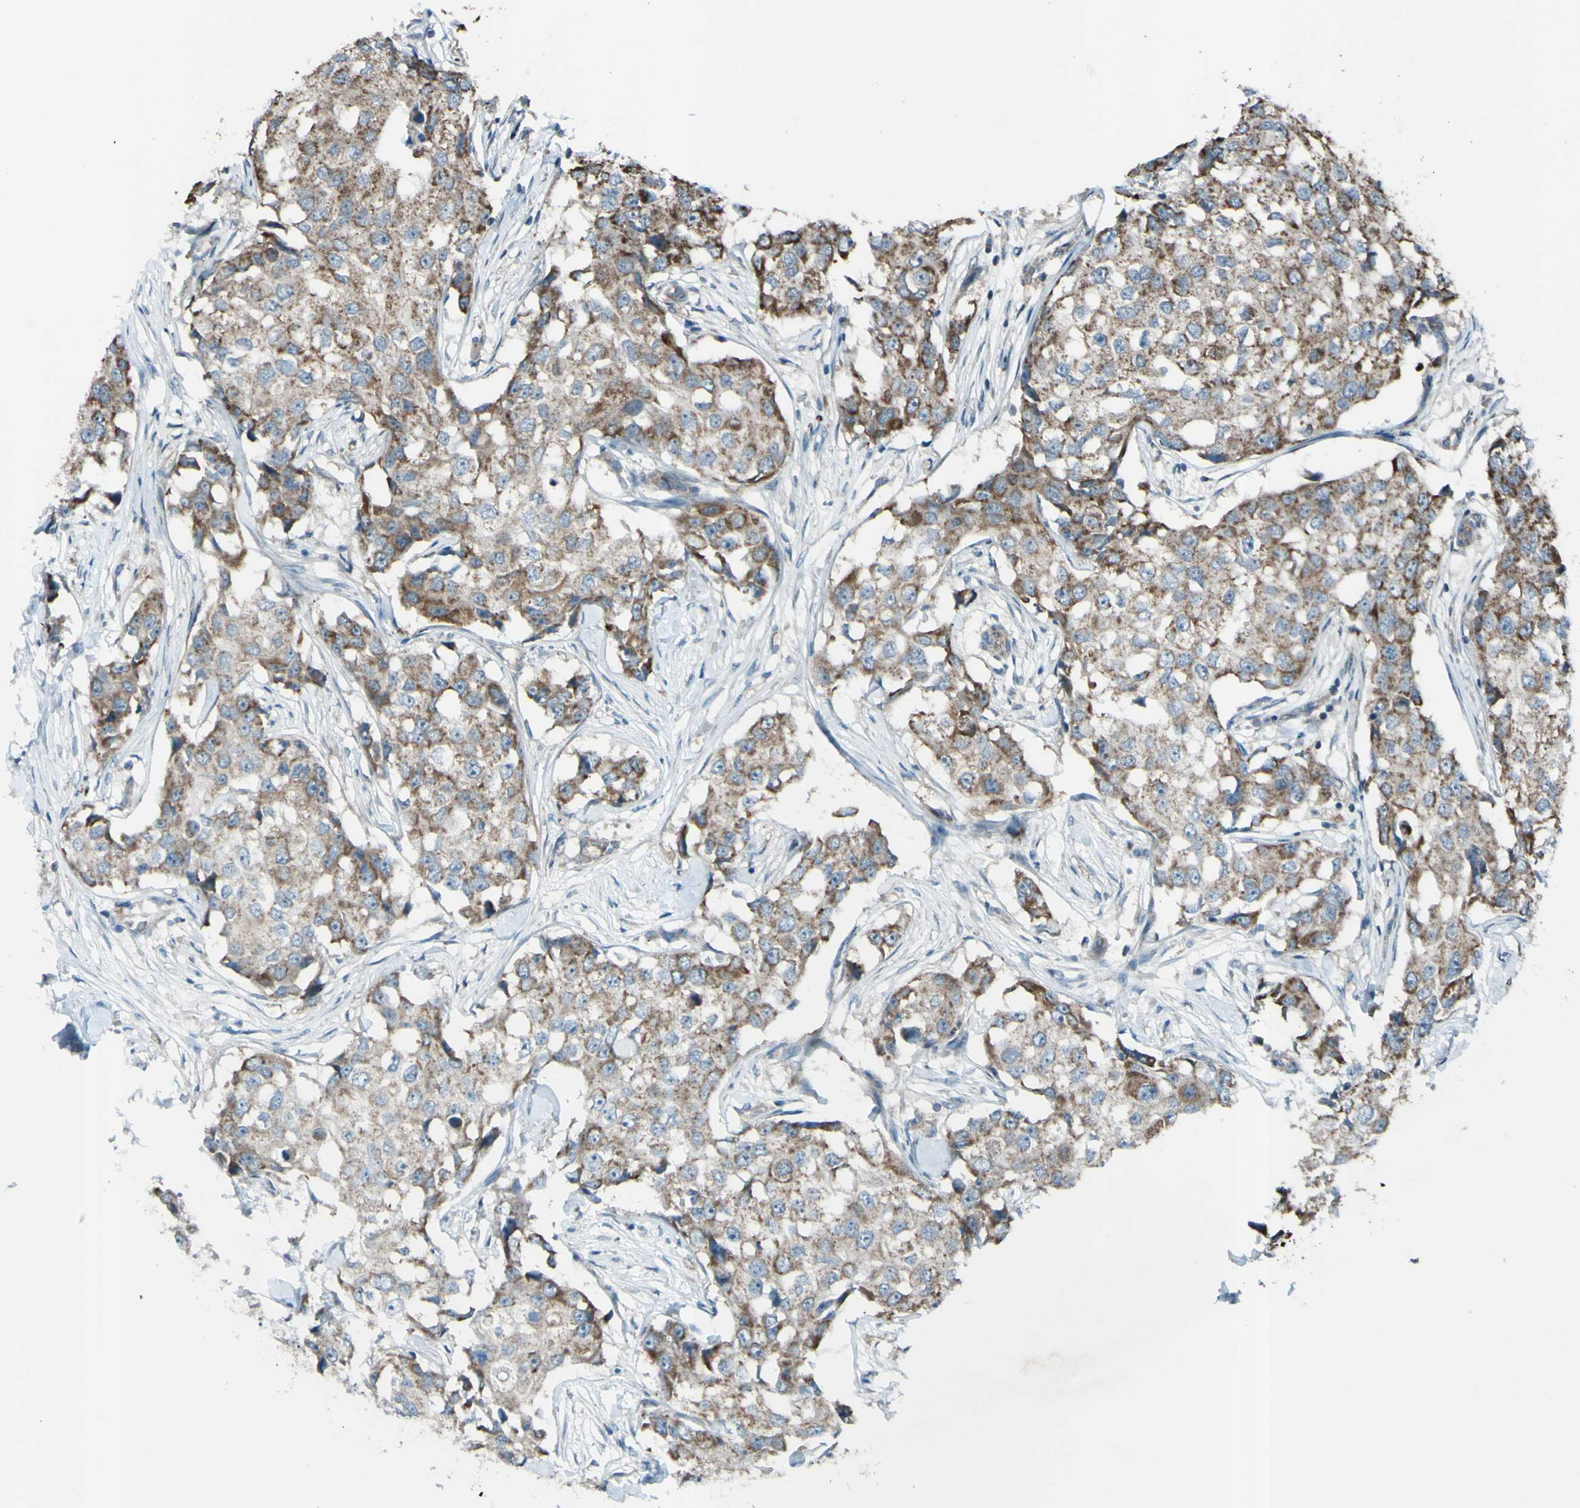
{"staining": {"intensity": "weak", "quantity": ">75%", "location": "cytoplasmic/membranous"}, "tissue": "breast cancer", "cell_type": "Tumor cells", "image_type": "cancer", "snomed": [{"axis": "morphology", "description": "Duct carcinoma"}, {"axis": "topography", "description": "Breast"}], "caption": "Immunohistochemistry of intraductal carcinoma (breast) displays low levels of weak cytoplasmic/membranous staining in about >75% of tumor cells.", "gene": "ACOT8", "patient": {"sex": "female", "age": 27}}